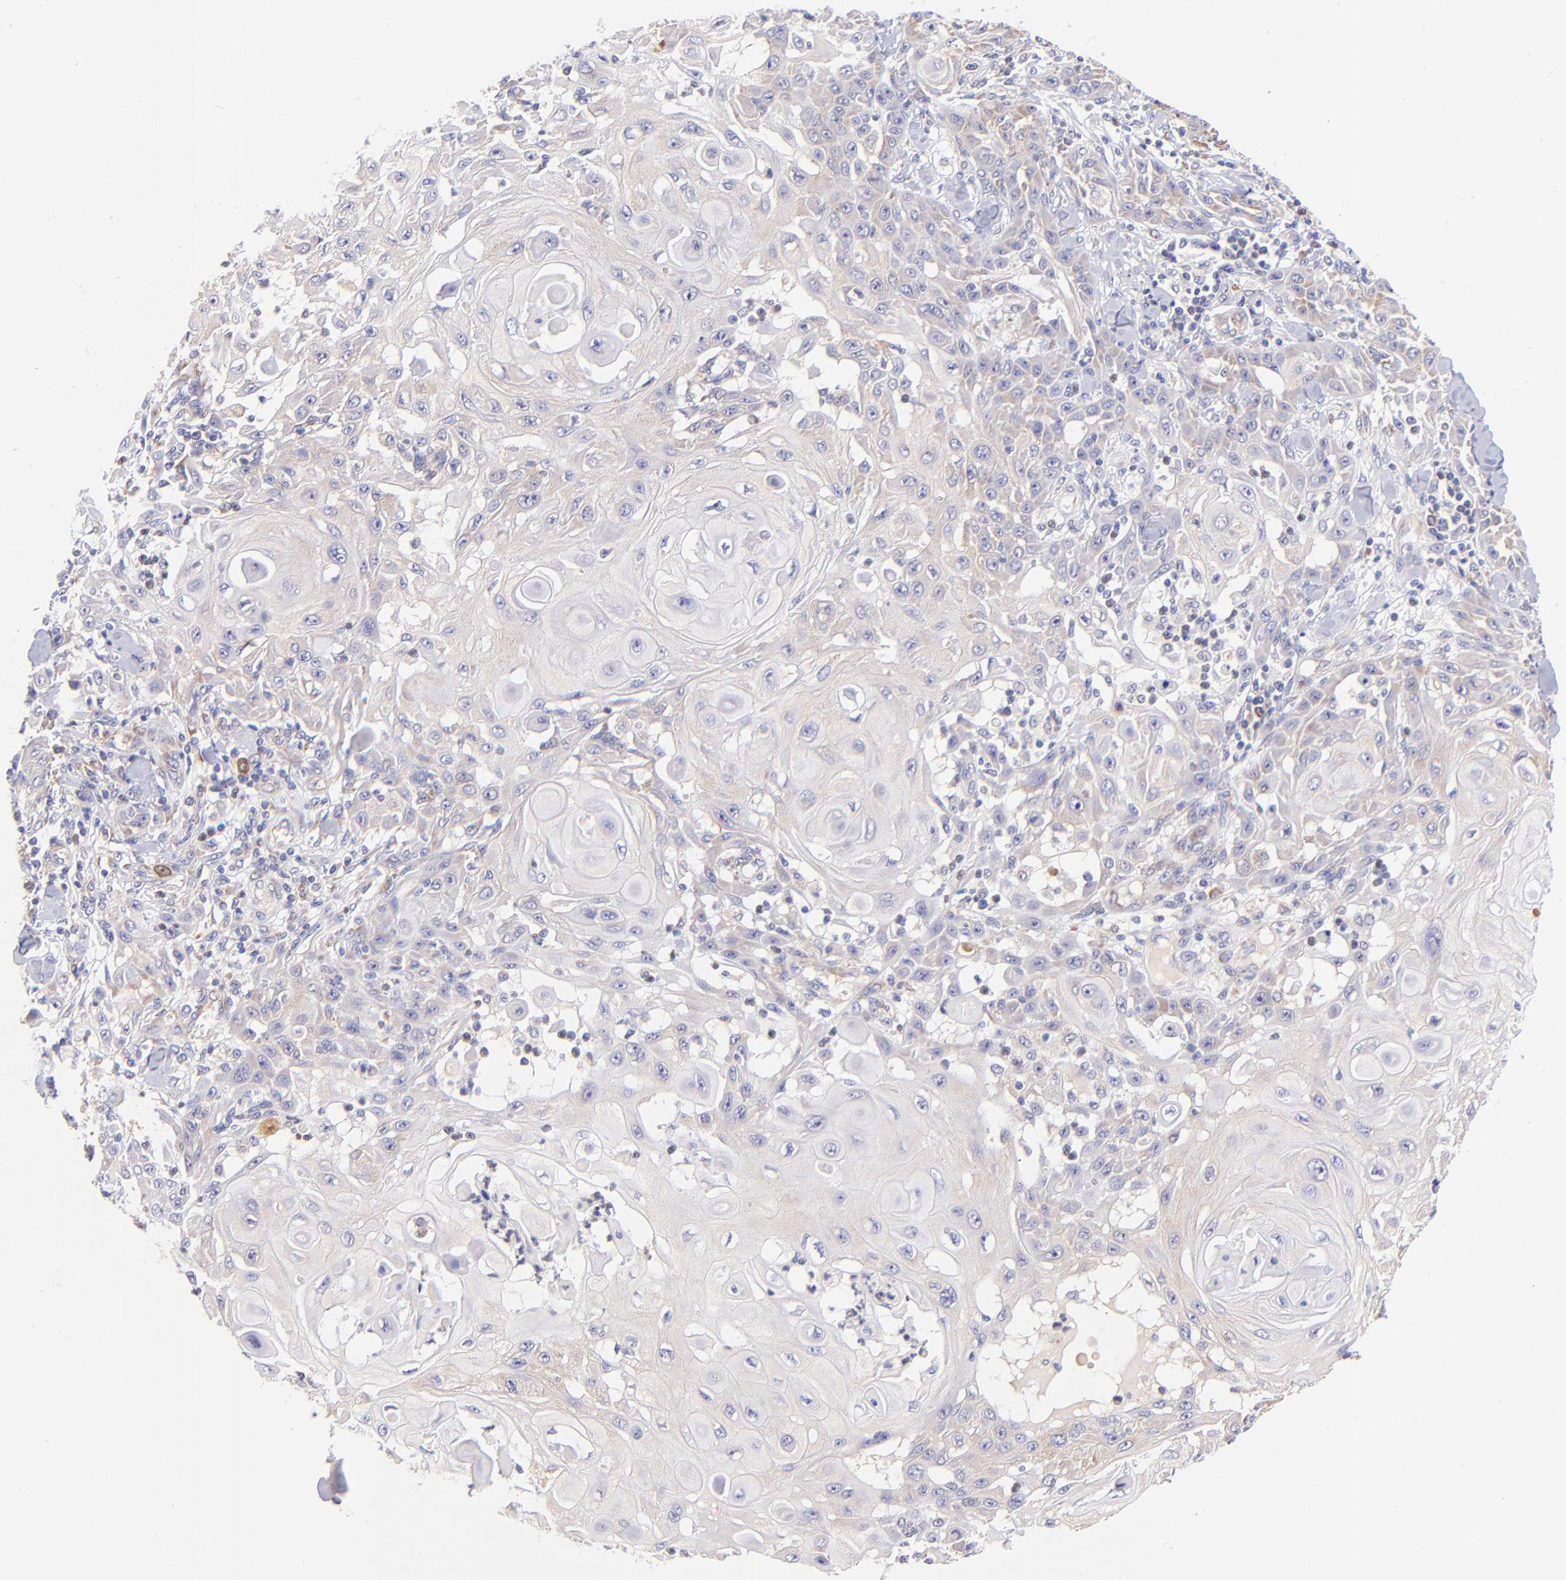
{"staining": {"intensity": "weak", "quantity": "25%-75%", "location": "cytoplasmic/membranous"}, "tissue": "skin cancer", "cell_type": "Tumor cells", "image_type": "cancer", "snomed": [{"axis": "morphology", "description": "Squamous cell carcinoma, NOS"}, {"axis": "topography", "description": "Skin"}], "caption": "Squamous cell carcinoma (skin) was stained to show a protein in brown. There is low levels of weak cytoplasmic/membranous staining in about 25%-75% of tumor cells.", "gene": "RPL11", "patient": {"sex": "male", "age": 24}}